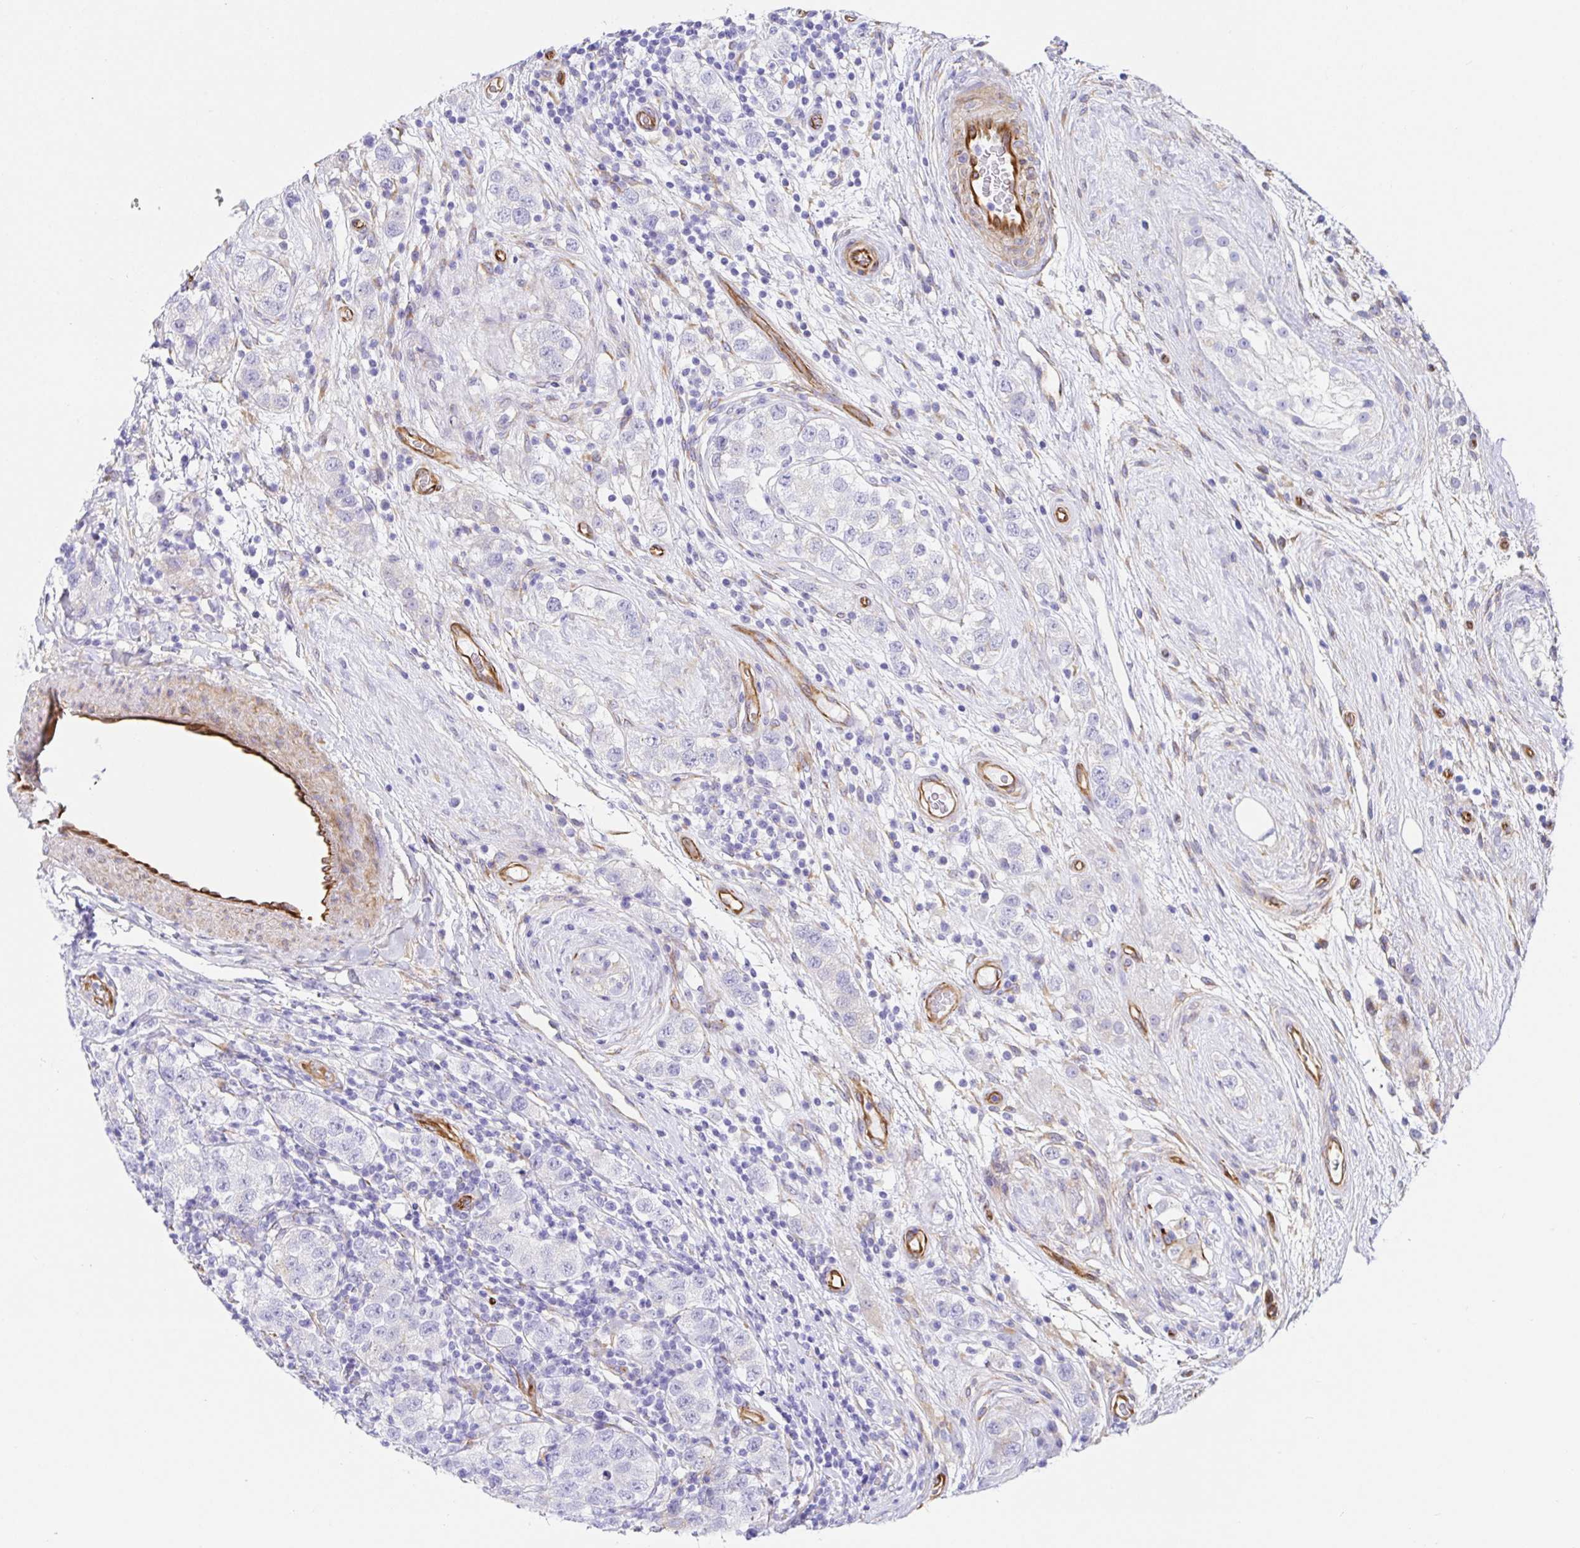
{"staining": {"intensity": "negative", "quantity": "none", "location": "none"}, "tissue": "testis cancer", "cell_type": "Tumor cells", "image_type": "cancer", "snomed": [{"axis": "morphology", "description": "Seminoma, NOS"}, {"axis": "topography", "description": "Testis"}], "caption": "Immunohistochemical staining of human testis cancer shows no significant positivity in tumor cells.", "gene": "DOCK1", "patient": {"sex": "male", "age": 34}}